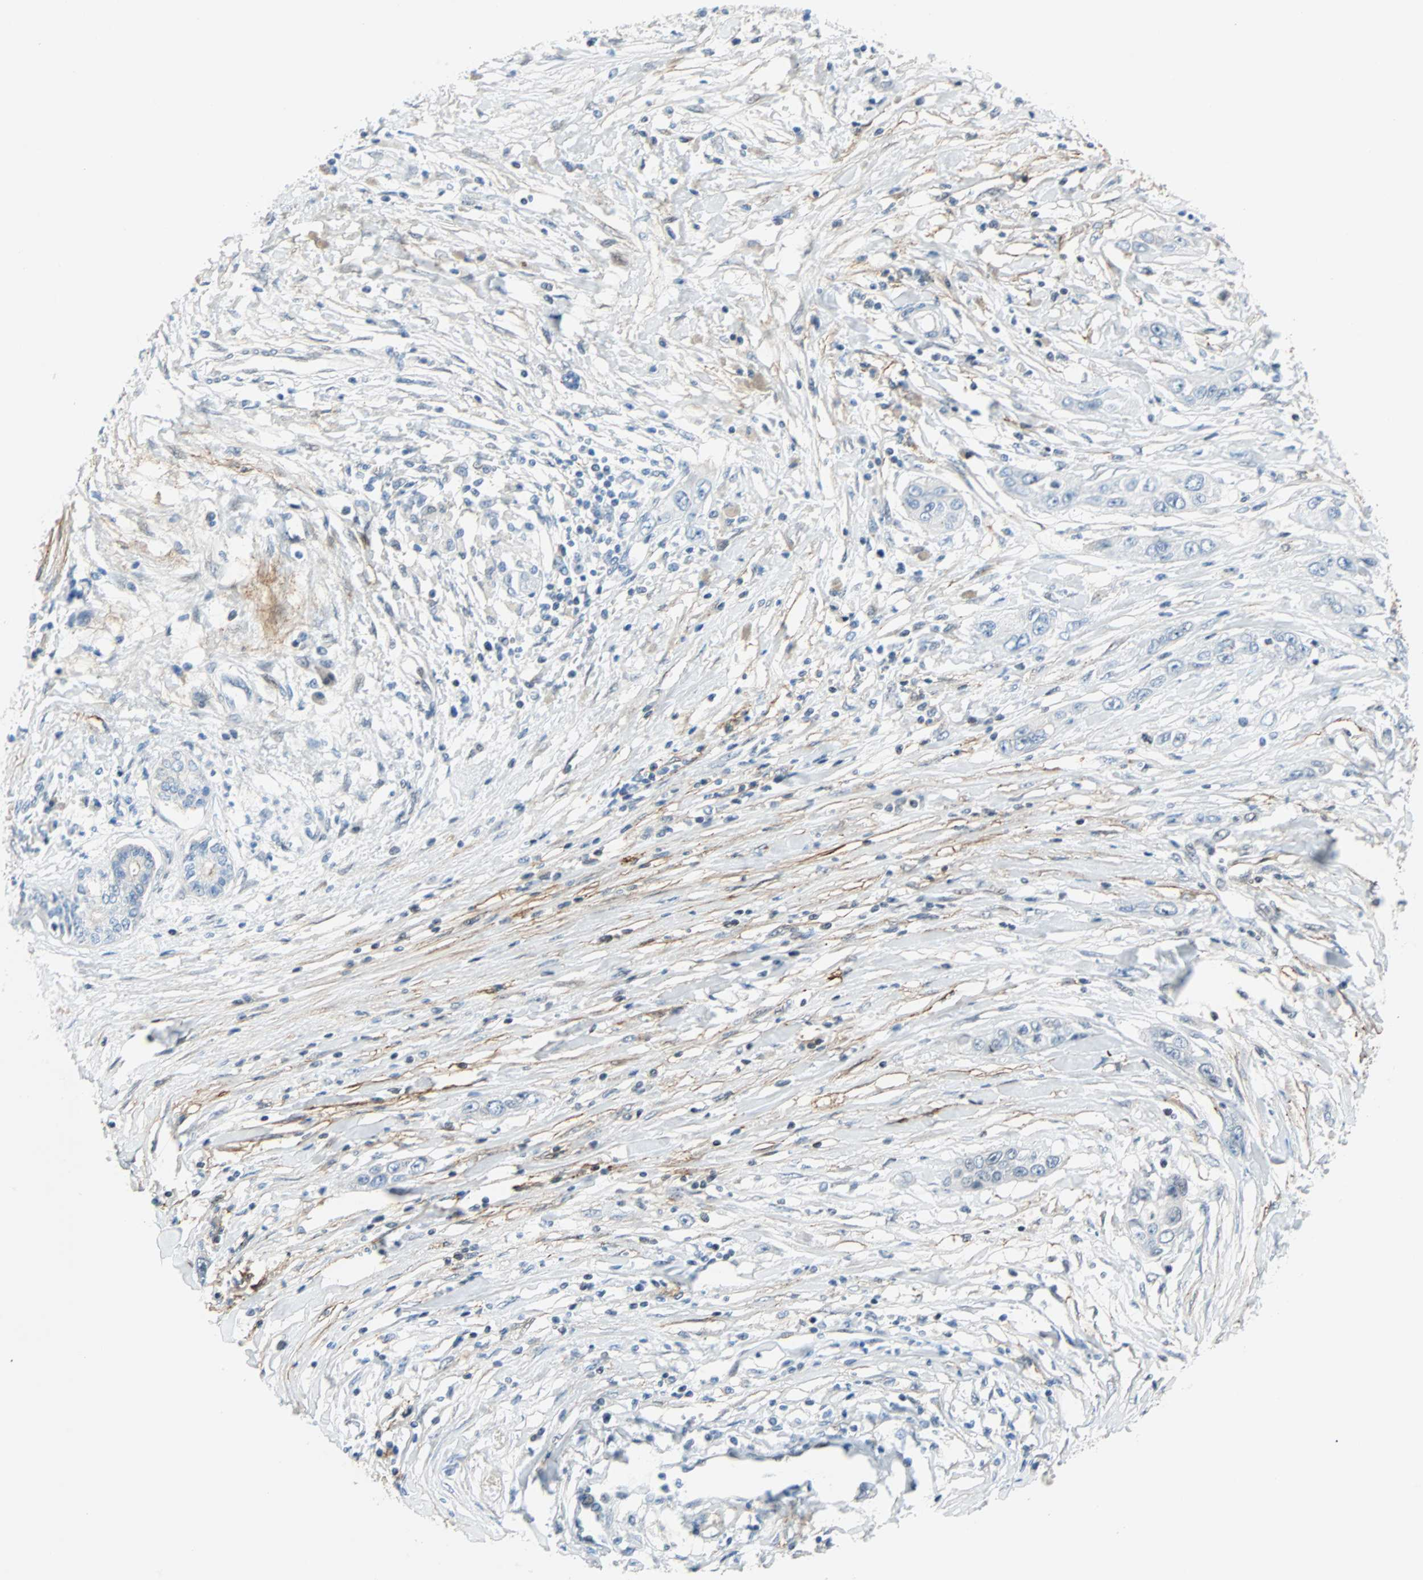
{"staining": {"intensity": "negative", "quantity": "none", "location": "none"}, "tissue": "pancreatic cancer", "cell_type": "Tumor cells", "image_type": "cancer", "snomed": [{"axis": "morphology", "description": "Adenocarcinoma, NOS"}, {"axis": "topography", "description": "Pancreas"}], "caption": "Micrograph shows no protein staining in tumor cells of pancreatic cancer tissue.", "gene": "PDPN", "patient": {"sex": "female", "age": 70}}